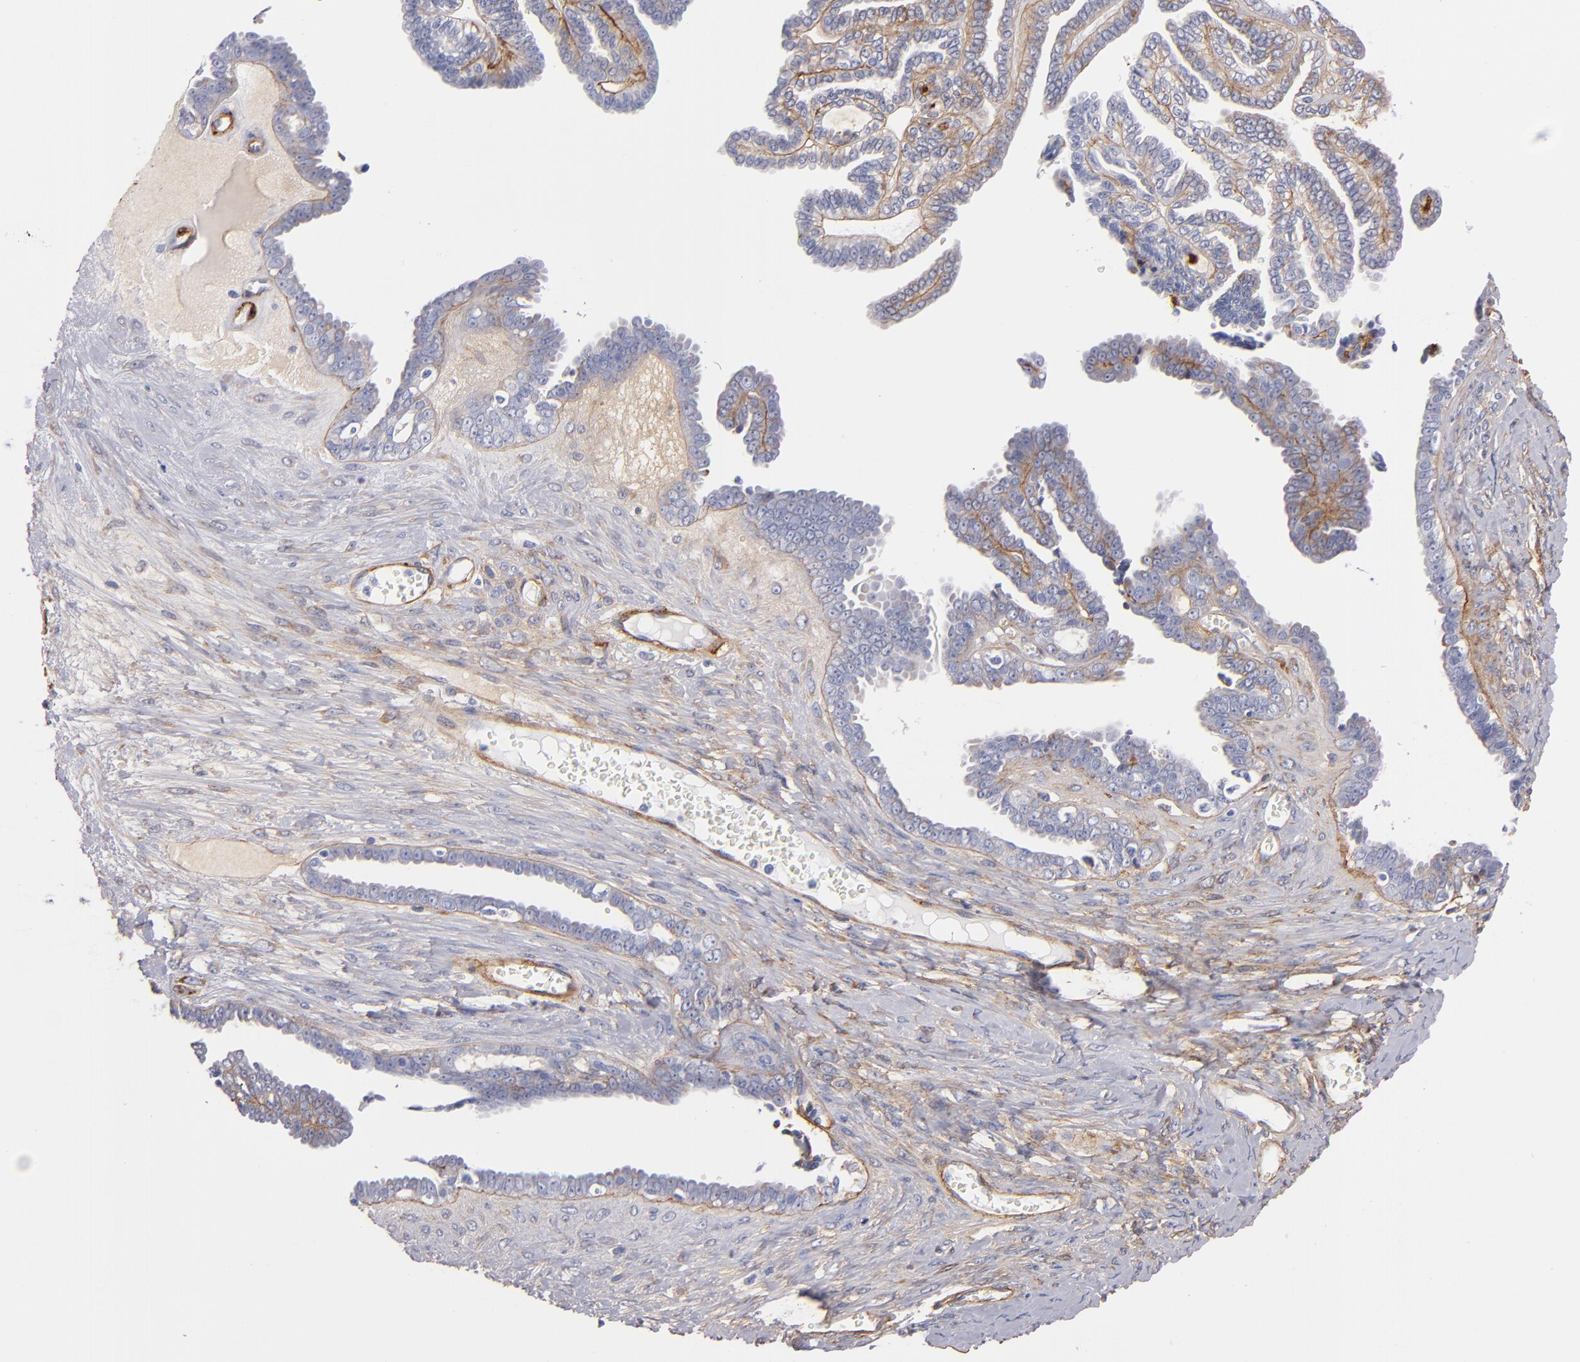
{"staining": {"intensity": "weak", "quantity": "<25%", "location": "cytoplasmic/membranous"}, "tissue": "ovarian cancer", "cell_type": "Tumor cells", "image_type": "cancer", "snomed": [{"axis": "morphology", "description": "Cystadenocarcinoma, serous, NOS"}, {"axis": "topography", "description": "Ovary"}], "caption": "High magnification brightfield microscopy of ovarian cancer stained with DAB (3,3'-diaminobenzidine) (brown) and counterstained with hematoxylin (blue): tumor cells show no significant positivity.", "gene": "LAMC1", "patient": {"sex": "female", "age": 71}}